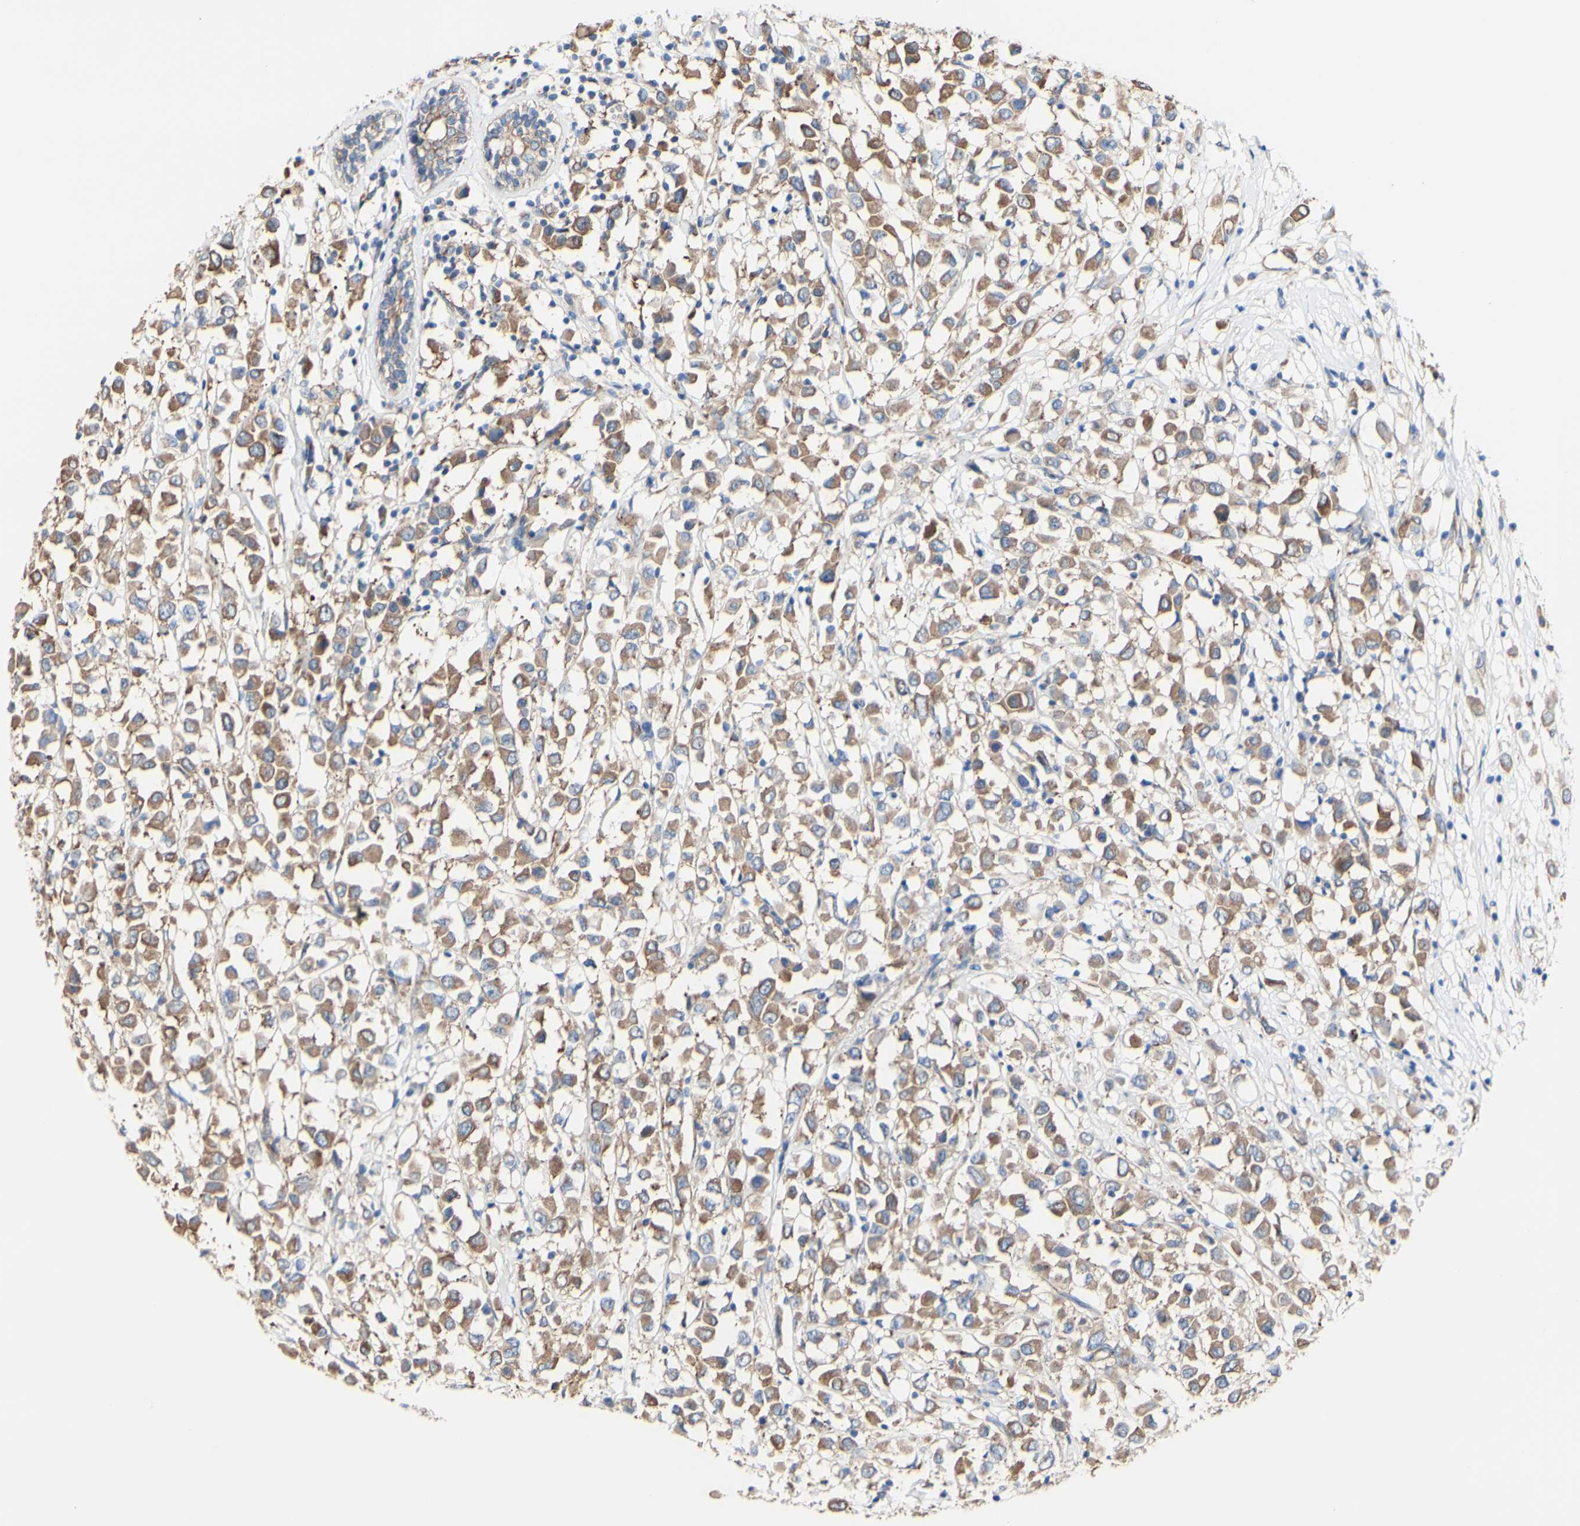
{"staining": {"intensity": "moderate", "quantity": ">75%", "location": "cytoplasmic/membranous"}, "tissue": "breast cancer", "cell_type": "Tumor cells", "image_type": "cancer", "snomed": [{"axis": "morphology", "description": "Duct carcinoma"}, {"axis": "topography", "description": "Breast"}], "caption": "Human breast cancer stained with a protein marker displays moderate staining in tumor cells.", "gene": "LRIG3", "patient": {"sex": "female", "age": 61}}